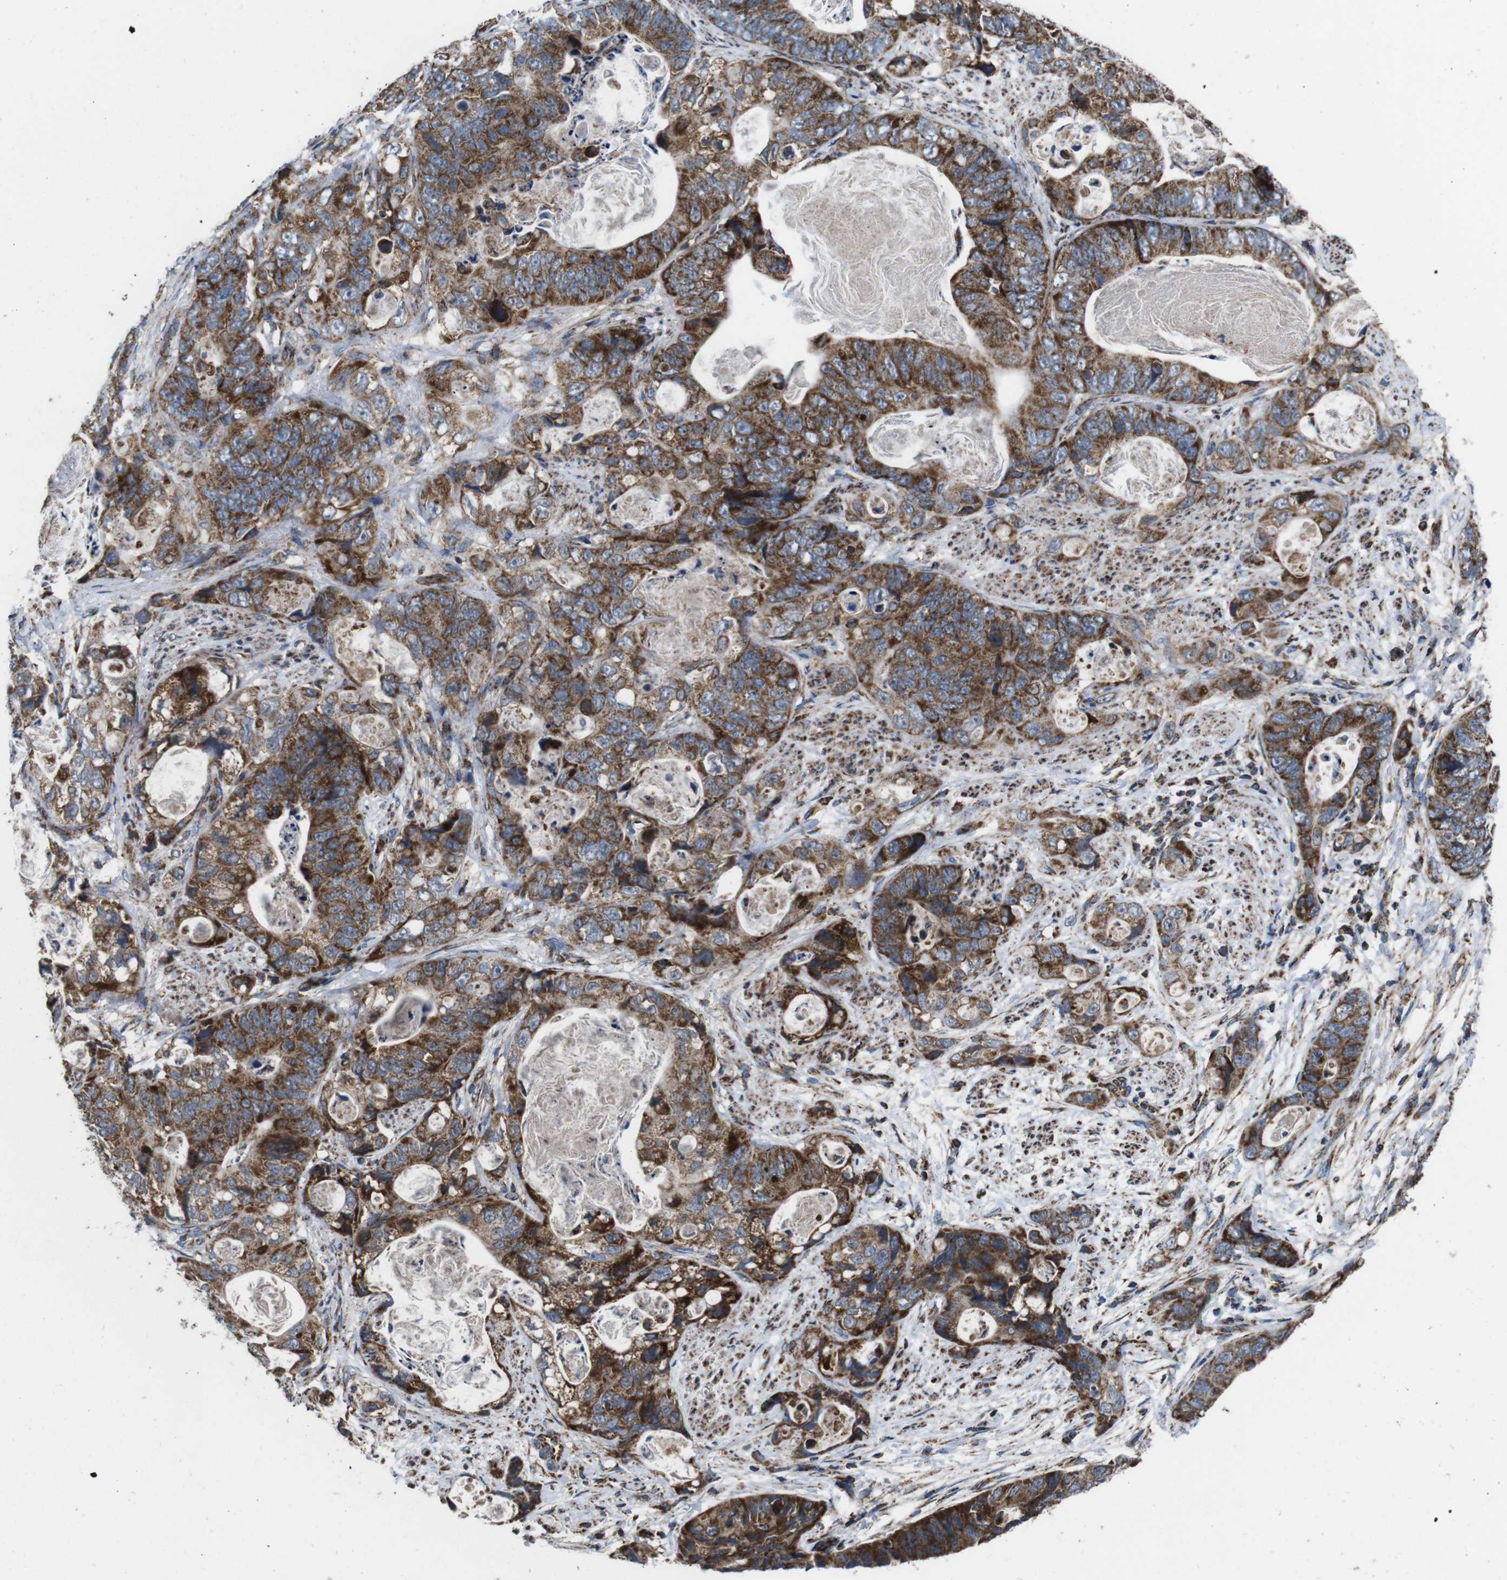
{"staining": {"intensity": "strong", "quantity": "25%-75%", "location": "cytoplasmic/membranous"}, "tissue": "stomach cancer", "cell_type": "Tumor cells", "image_type": "cancer", "snomed": [{"axis": "morphology", "description": "Adenocarcinoma, NOS"}, {"axis": "topography", "description": "Stomach"}], "caption": "Stomach adenocarcinoma stained with a protein marker reveals strong staining in tumor cells.", "gene": "HK1", "patient": {"sex": "female", "age": 89}}